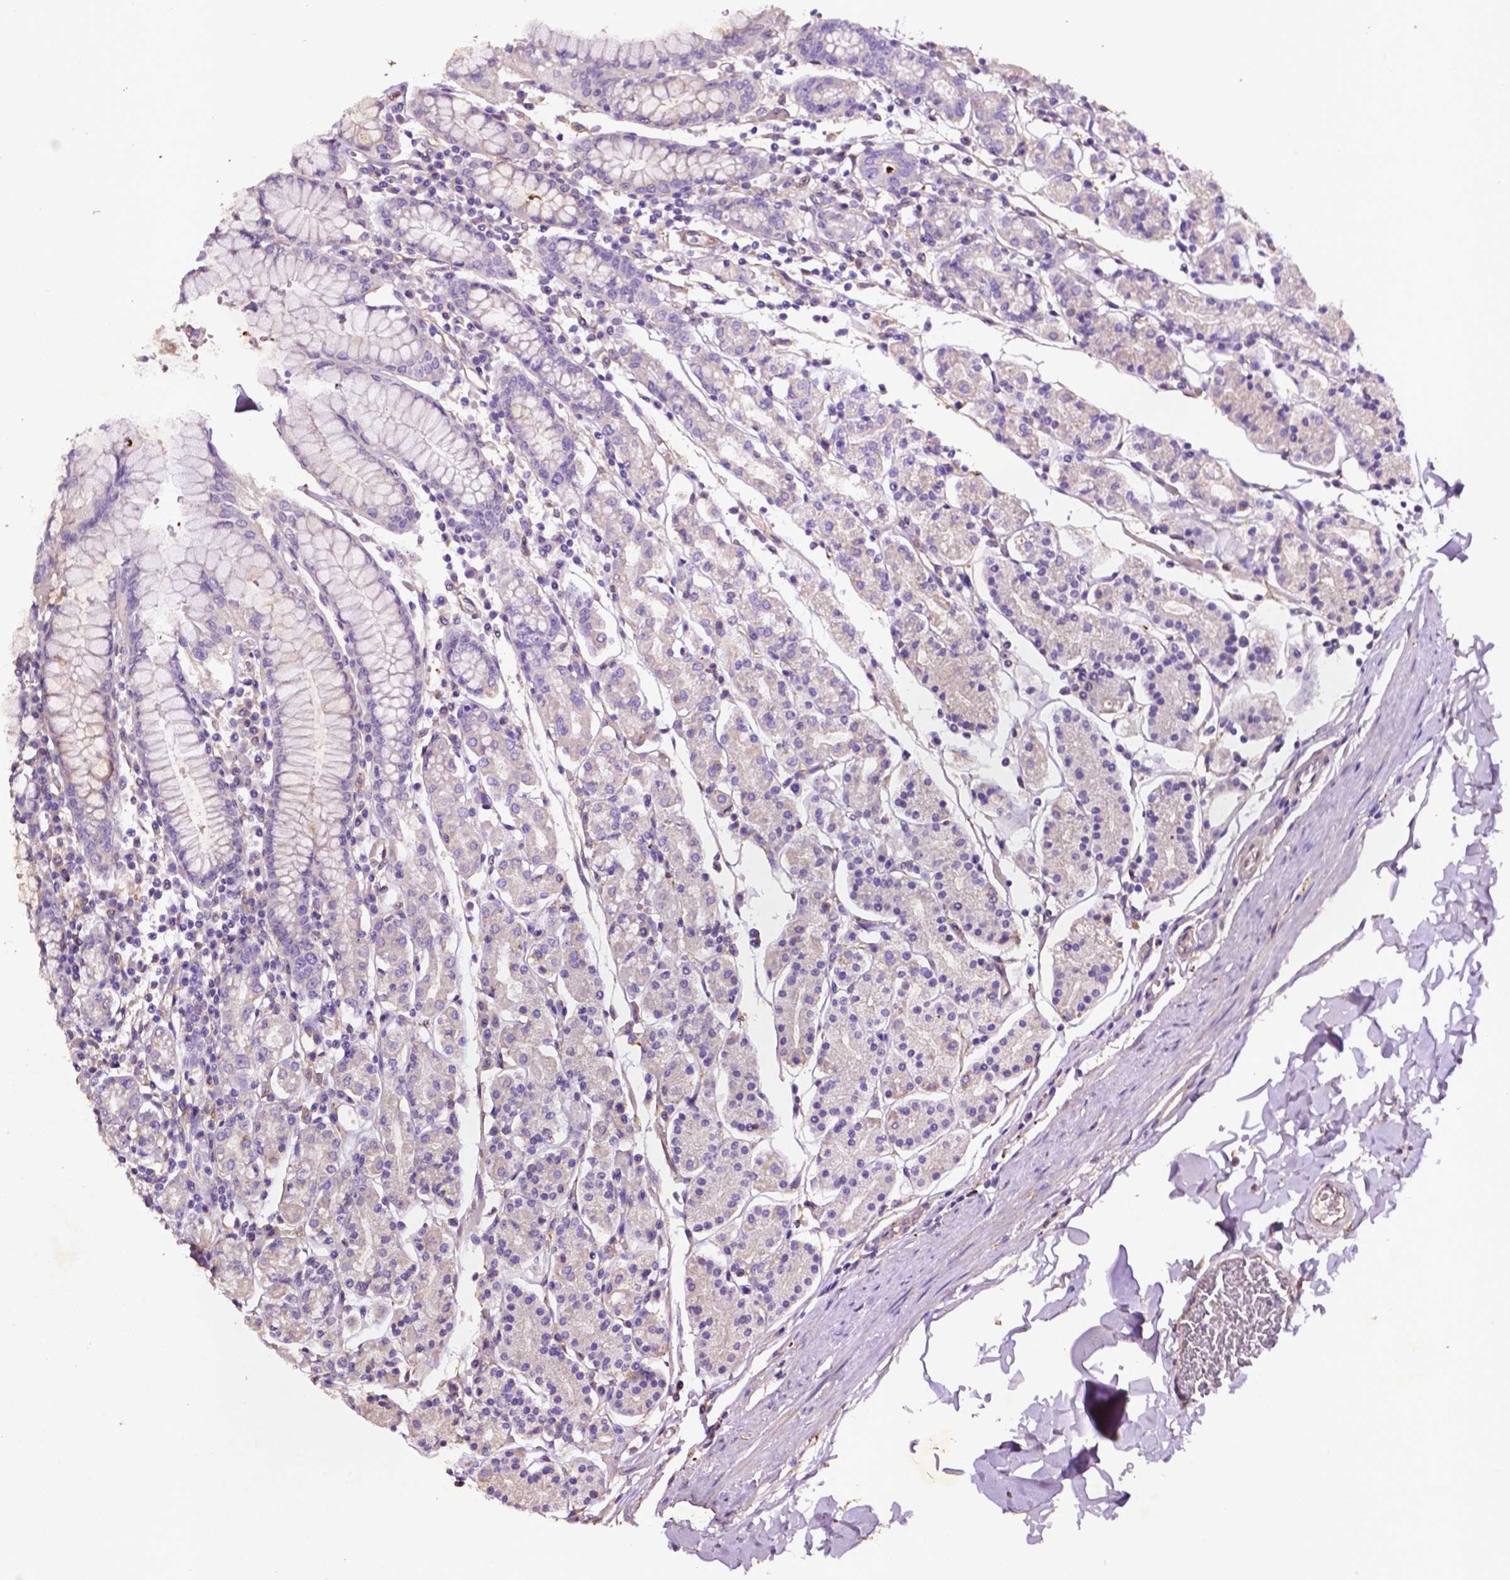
{"staining": {"intensity": "negative", "quantity": "none", "location": "none"}, "tissue": "stomach", "cell_type": "Glandular cells", "image_type": "normal", "snomed": [{"axis": "morphology", "description": "Normal tissue, NOS"}, {"axis": "topography", "description": "Stomach, upper"}, {"axis": "topography", "description": "Stomach"}], "caption": "The photomicrograph displays no staining of glandular cells in benign stomach. Brightfield microscopy of immunohistochemistry stained with DAB (brown) and hematoxylin (blue), captured at high magnification.", "gene": "GDPD5", "patient": {"sex": "male", "age": 62}}